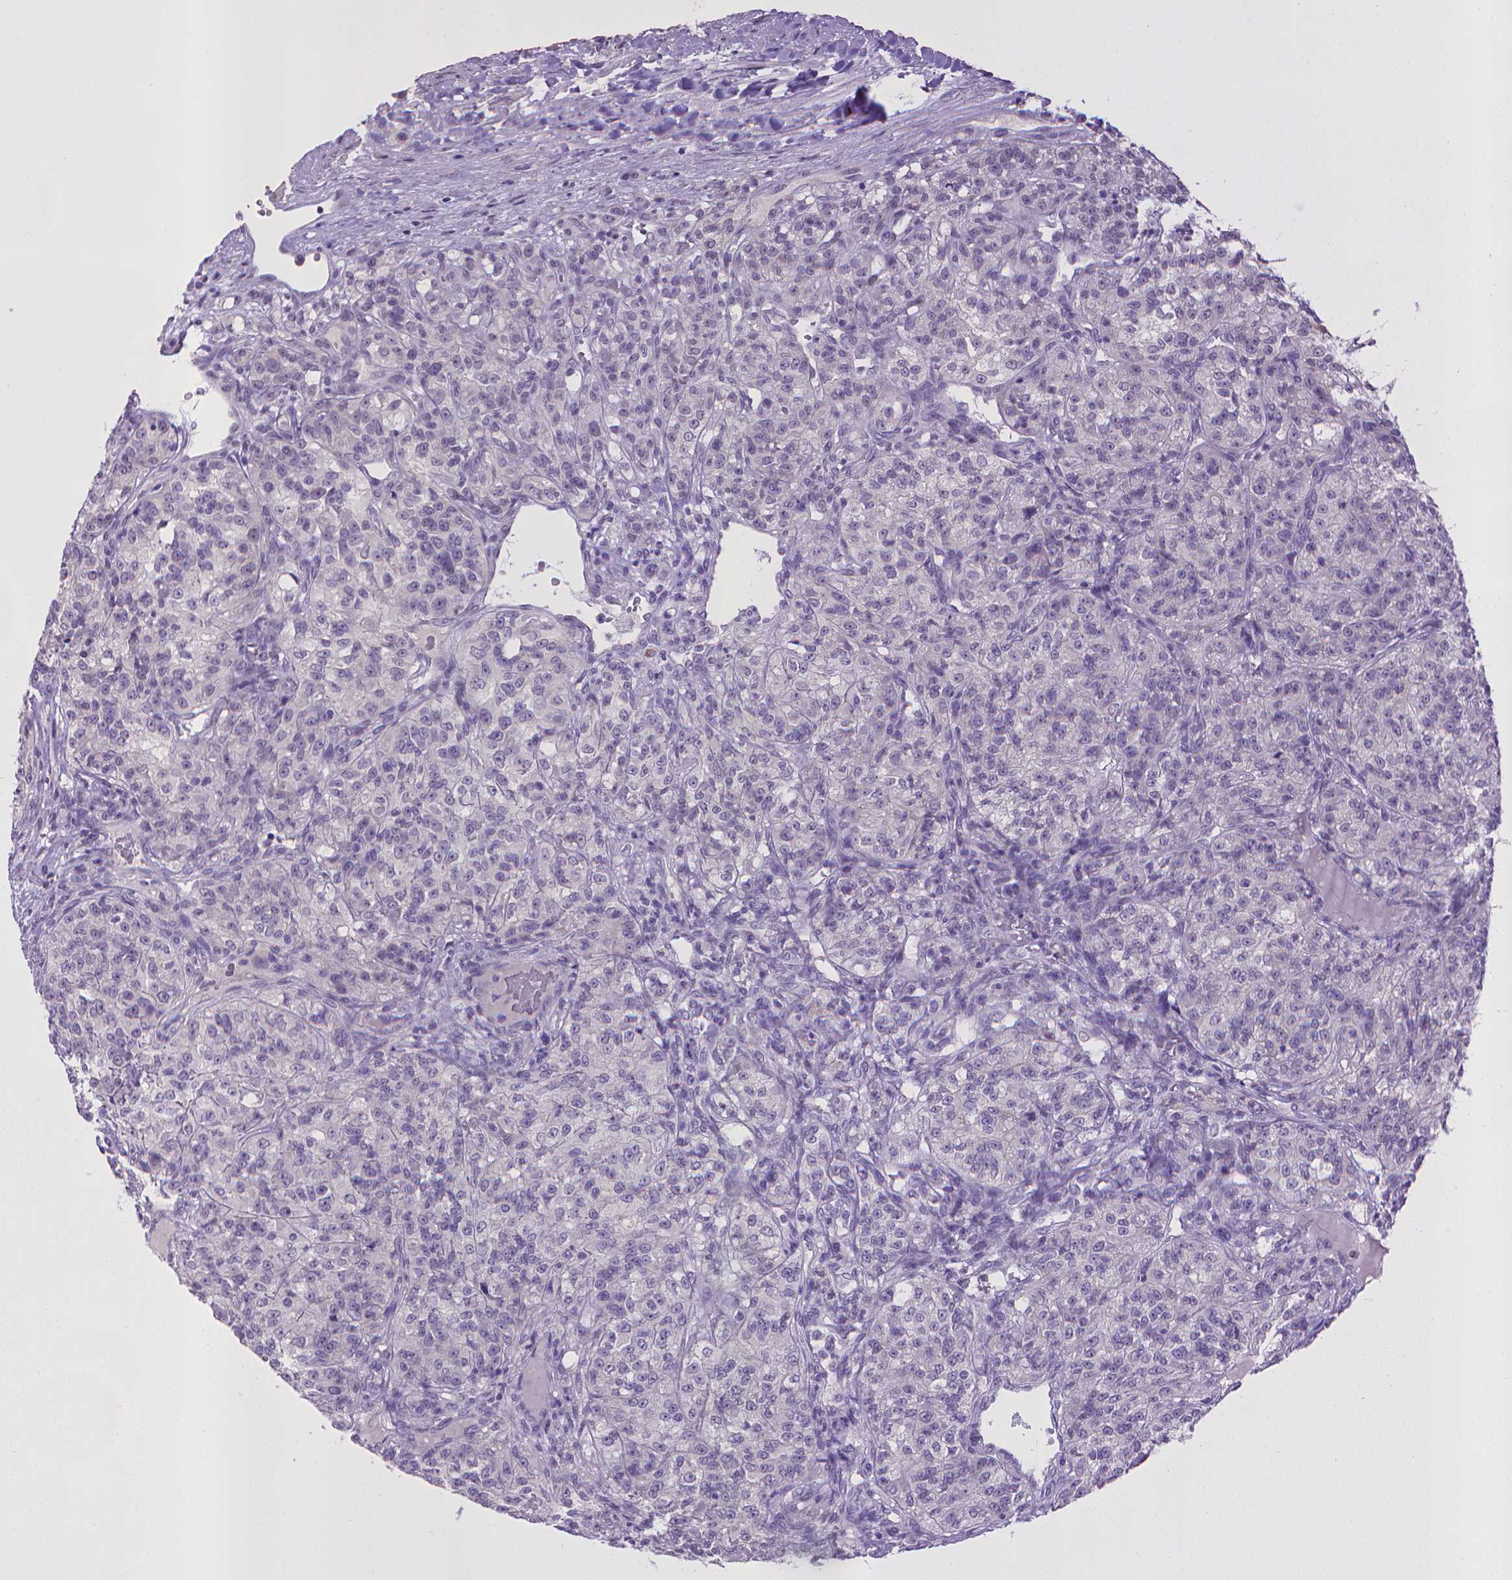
{"staining": {"intensity": "negative", "quantity": "none", "location": "none"}, "tissue": "renal cancer", "cell_type": "Tumor cells", "image_type": "cancer", "snomed": [{"axis": "morphology", "description": "Adenocarcinoma, NOS"}, {"axis": "topography", "description": "Kidney"}], "caption": "A high-resolution image shows immunohistochemistry staining of renal cancer, which demonstrates no significant positivity in tumor cells.", "gene": "KMO", "patient": {"sex": "female", "age": 63}}